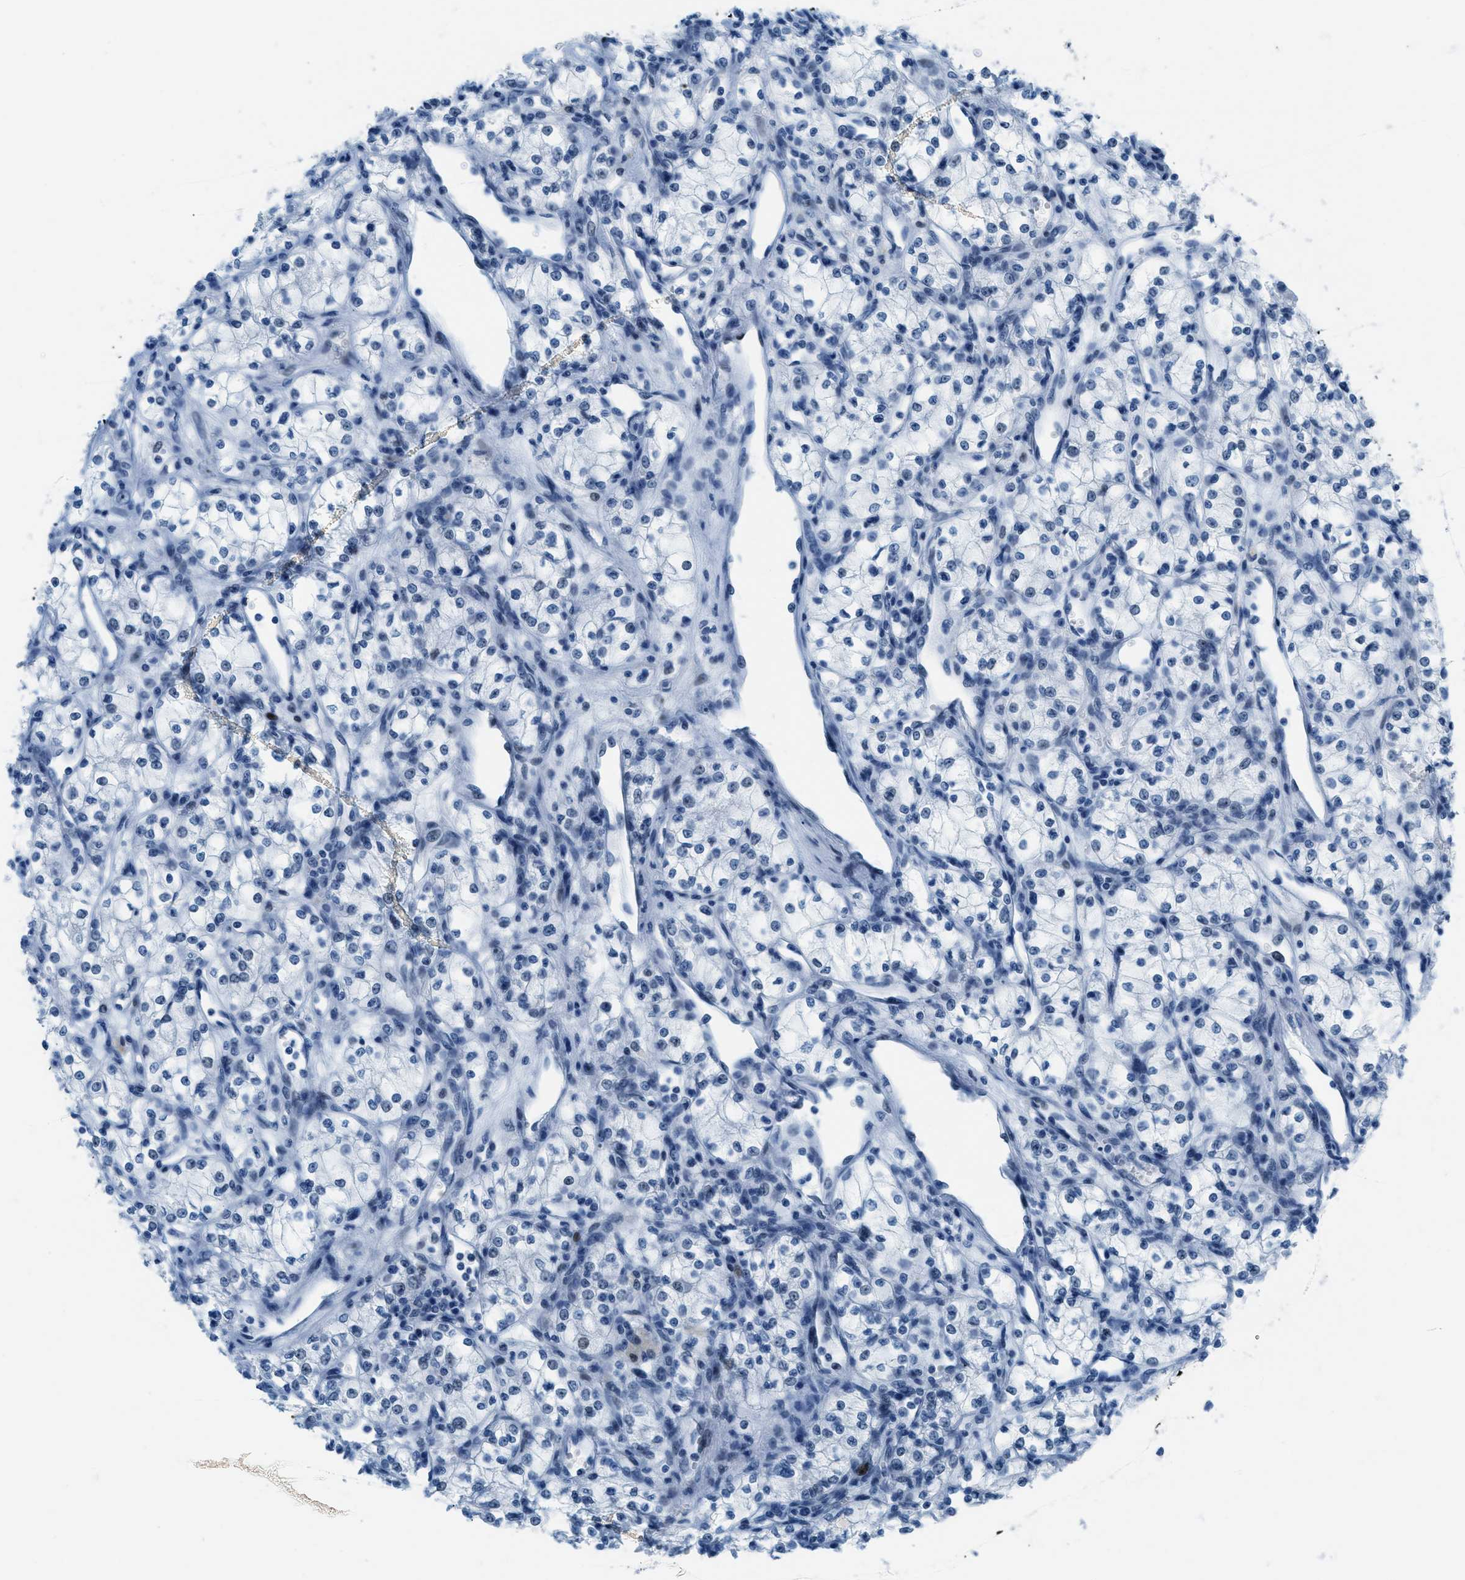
{"staining": {"intensity": "negative", "quantity": "none", "location": "none"}, "tissue": "renal cancer", "cell_type": "Tumor cells", "image_type": "cancer", "snomed": [{"axis": "morphology", "description": "Adenocarcinoma, NOS"}, {"axis": "topography", "description": "Kidney"}], "caption": "Protein analysis of renal cancer displays no significant expression in tumor cells. (DAB (3,3'-diaminobenzidine) IHC visualized using brightfield microscopy, high magnification).", "gene": "PLA2G2A", "patient": {"sex": "male", "age": 59}}